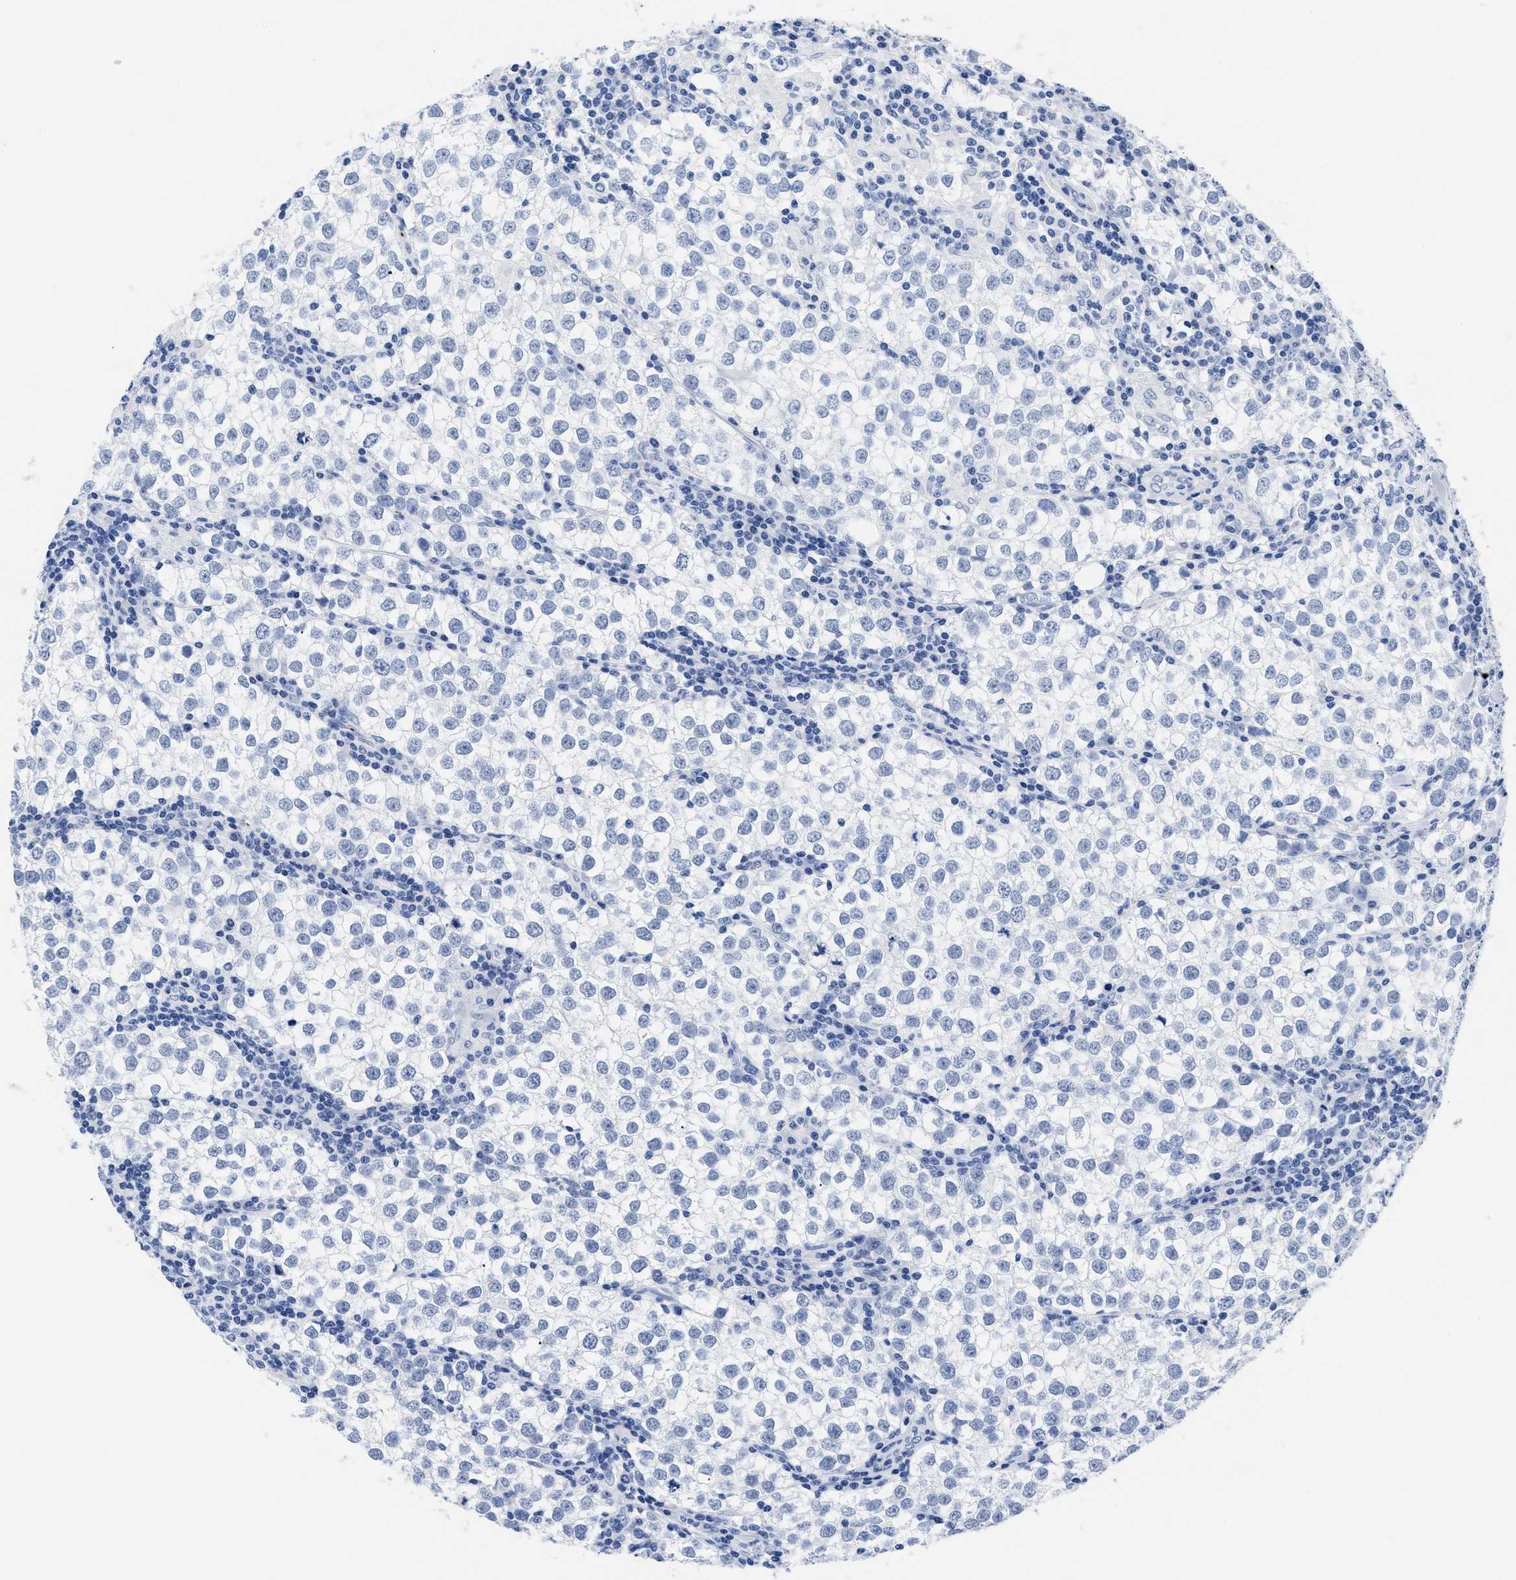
{"staining": {"intensity": "negative", "quantity": "none", "location": "none"}, "tissue": "testis cancer", "cell_type": "Tumor cells", "image_type": "cancer", "snomed": [{"axis": "morphology", "description": "Seminoma, NOS"}, {"axis": "morphology", "description": "Carcinoma, Embryonal, NOS"}, {"axis": "topography", "description": "Testis"}], "caption": "Immunohistochemical staining of human seminoma (testis) displays no significant staining in tumor cells. (Stains: DAB (3,3'-diaminobenzidine) immunohistochemistry with hematoxylin counter stain, Microscopy: brightfield microscopy at high magnification).", "gene": "TREML1", "patient": {"sex": "male", "age": 36}}